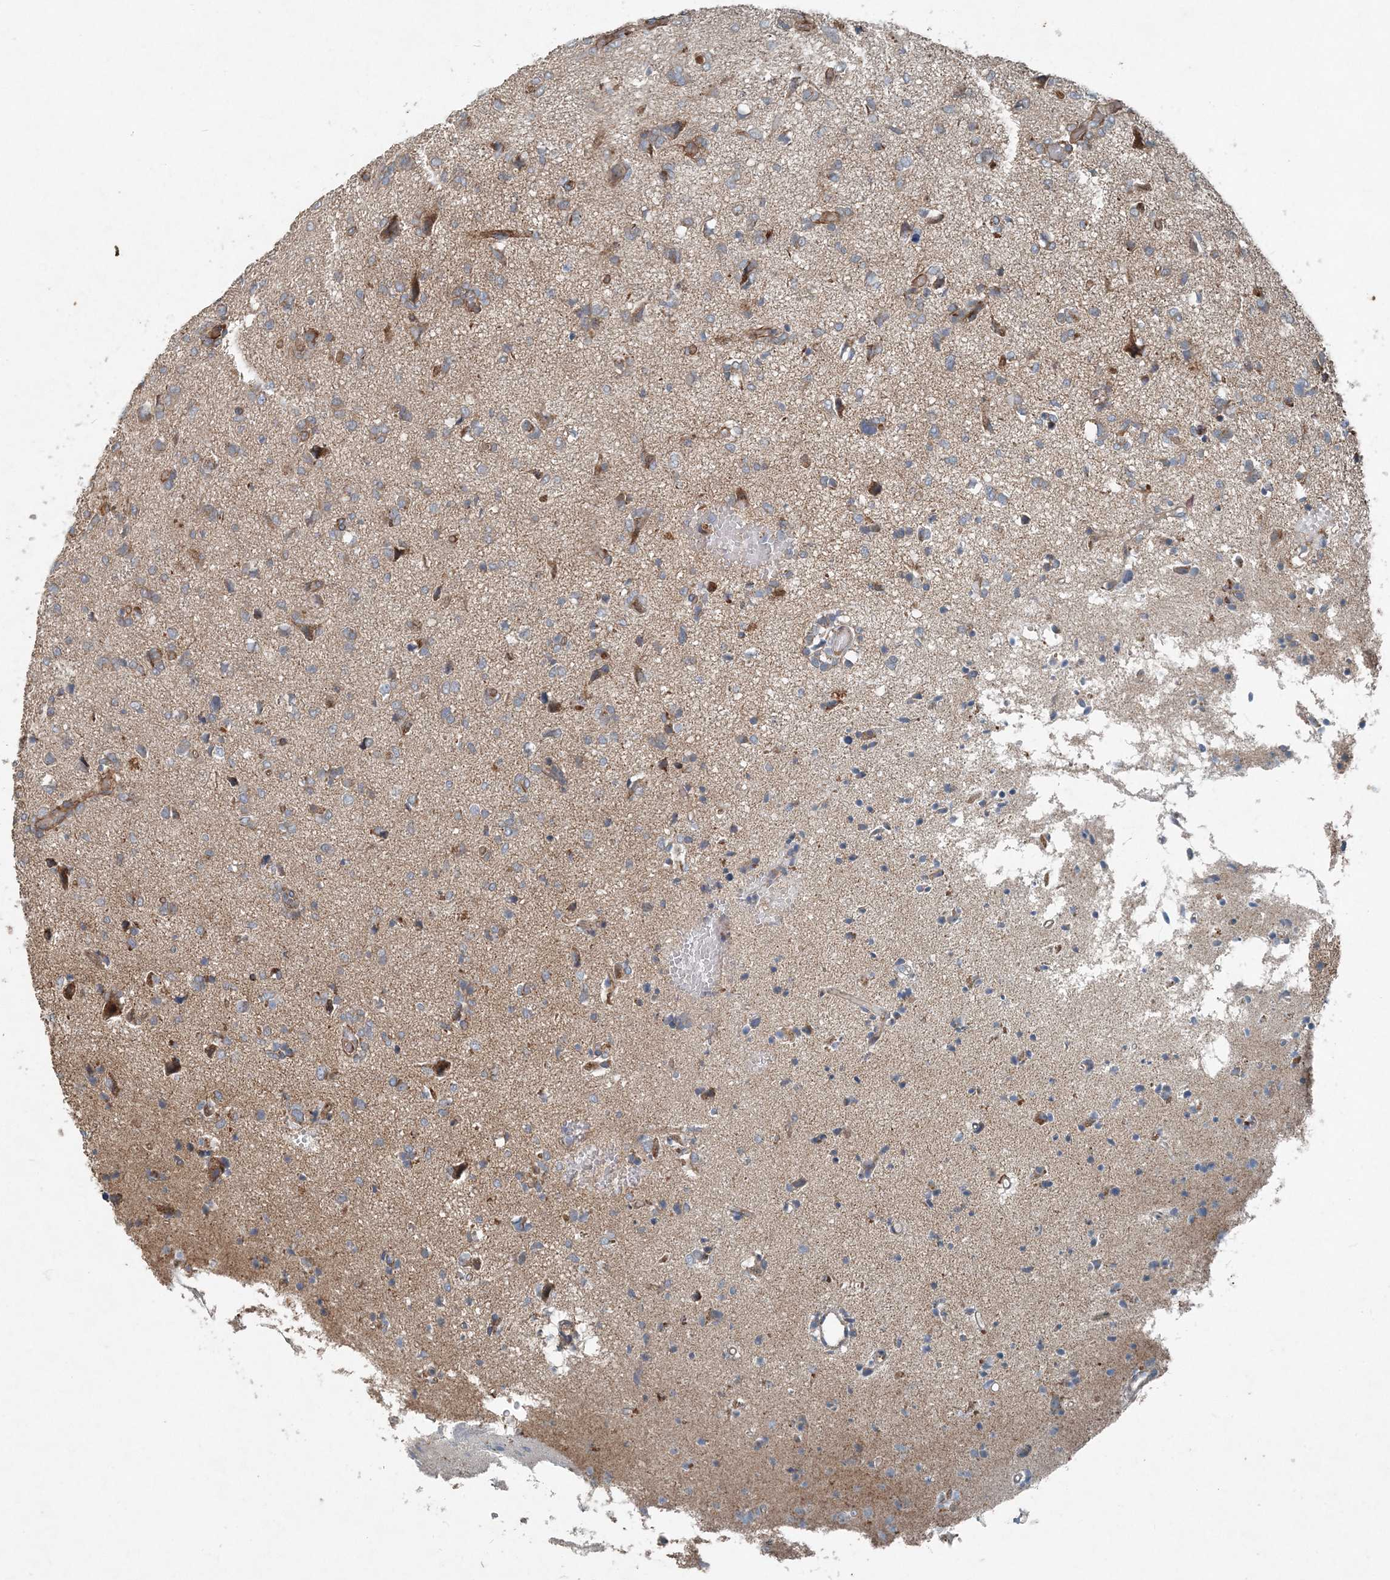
{"staining": {"intensity": "weak", "quantity": ">75%", "location": "cytoplasmic/membranous"}, "tissue": "glioma", "cell_type": "Tumor cells", "image_type": "cancer", "snomed": [{"axis": "morphology", "description": "Glioma, malignant, High grade"}, {"axis": "topography", "description": "Brain"}], "caption": "Protein expression by immunohistochemistry shows weak cytoplasmic/membranous positivity in approximately >75% of tumor cells in malignant glioma (high-grade).", "gene": "INTU", "patient": {"sex": "female", "age": 59}}